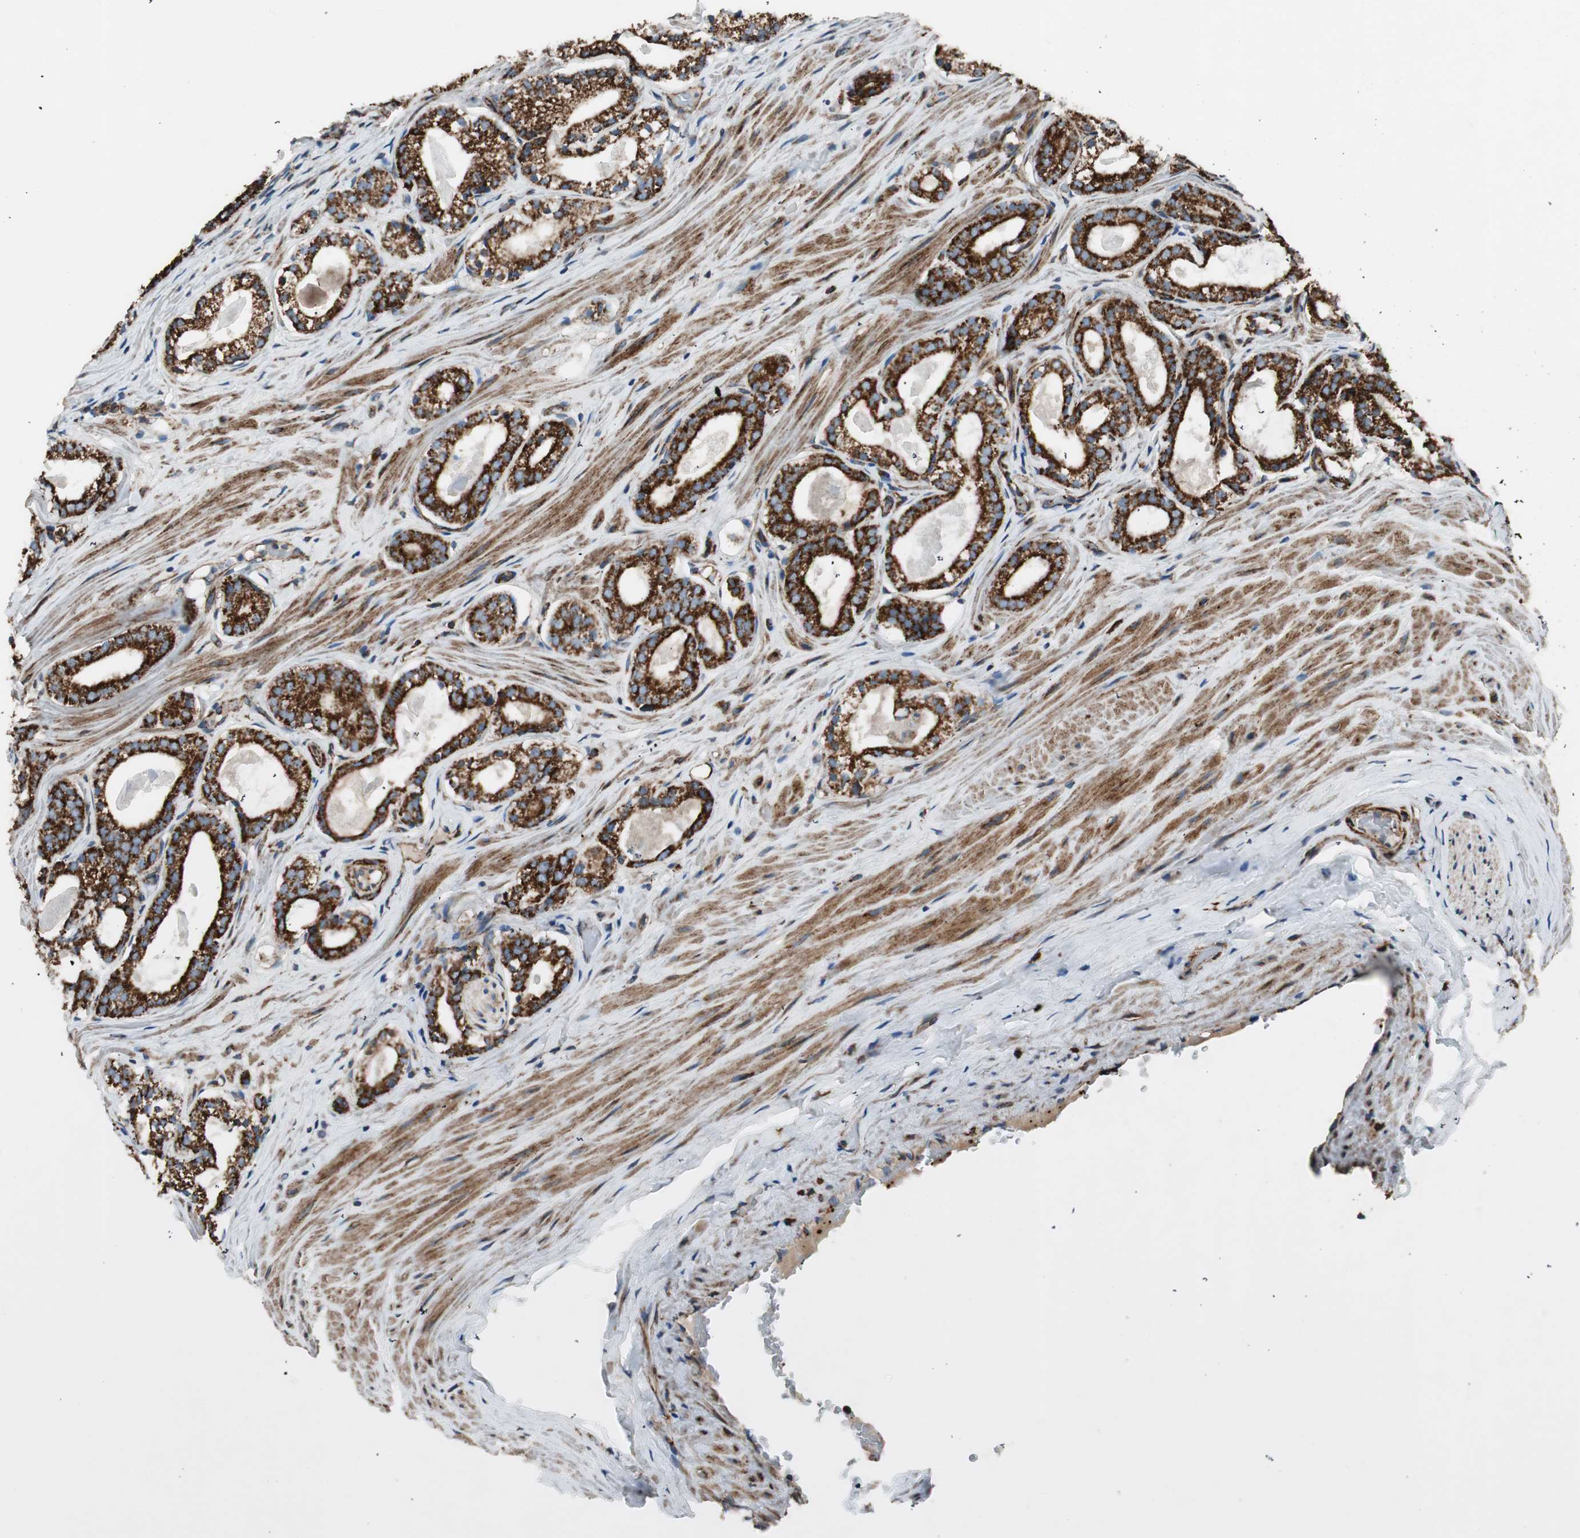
{"staining": {"intensity": "strong", "quantity": ">75%", "location": "cytoplasmic/membranous"}, "tissue": "prostate cancer", "cell_type": "Tumor cells", "image_type": "cancer", "snomed": [{"axis": "morphology", "description": "Adenocarcinoma, Low grade"}, {"axis": "topography", "description": "Prostate"}], "caption": "Protein staining shows strong cytoplasmic/membranous positivity in approximately >75% of tumor cells in prostate cancer.", "gene": "AKAP1", "patient": {"sex": "male", "age": 59}}